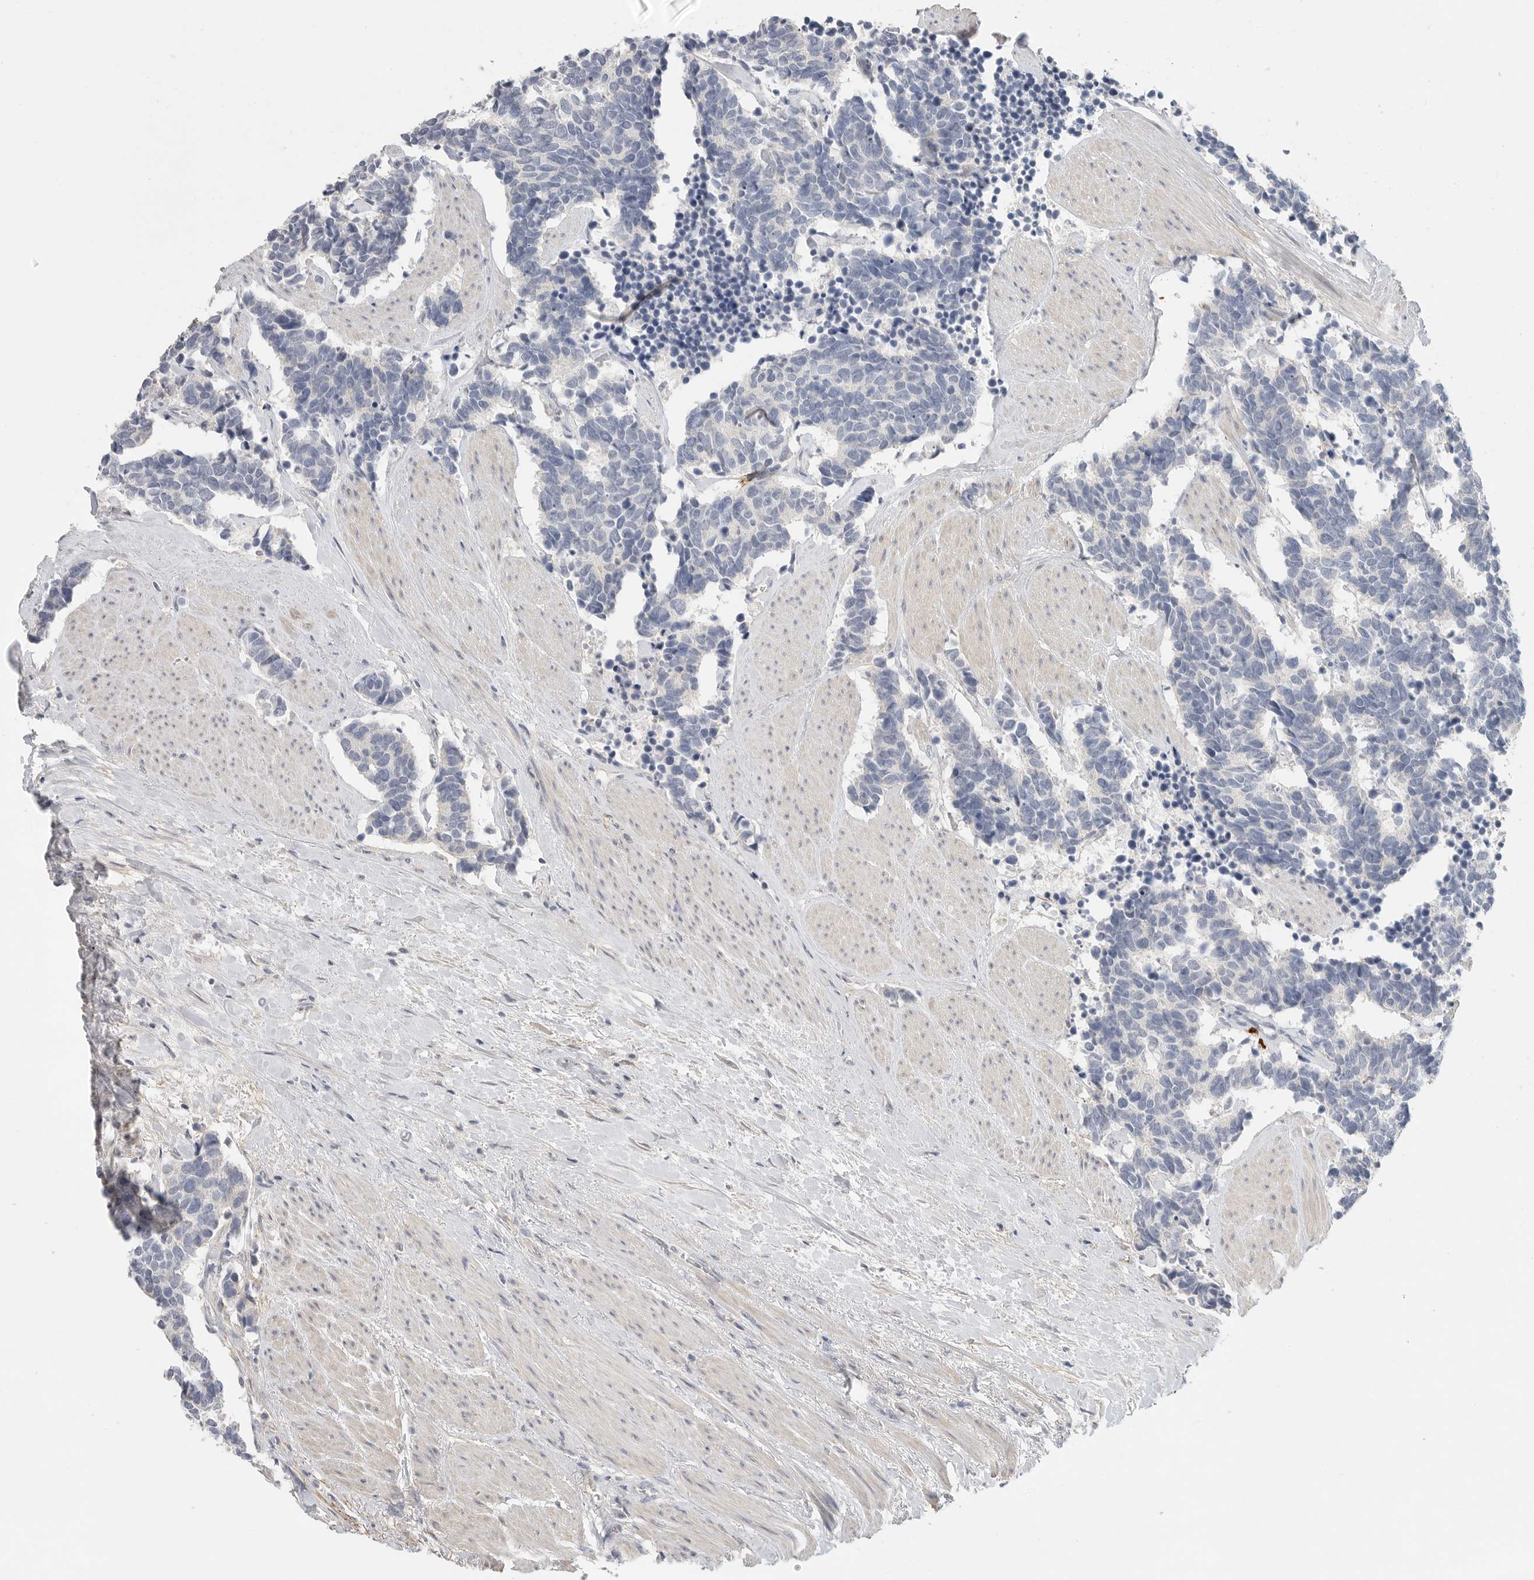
{"staining": {"intensity": "negative", "quantity": "none", "location": "none"}, "tissue": "carcinoid", "cell_type": "Tumor cells", "image_type": "cancer", "snomed": [{"axis": "morphology", "description": "Carcinoma, NOS"}, {"axis": "morphology", "description": "Carcinoid, malignant, NOS"}, {"axis": "topography", "description": "Urinary bladder"}], "caption": "An image of human carcinoid is negative for staining in tumor cells.", "gene": "FBN2", "patient": {"sex": "male", "age": 57}}